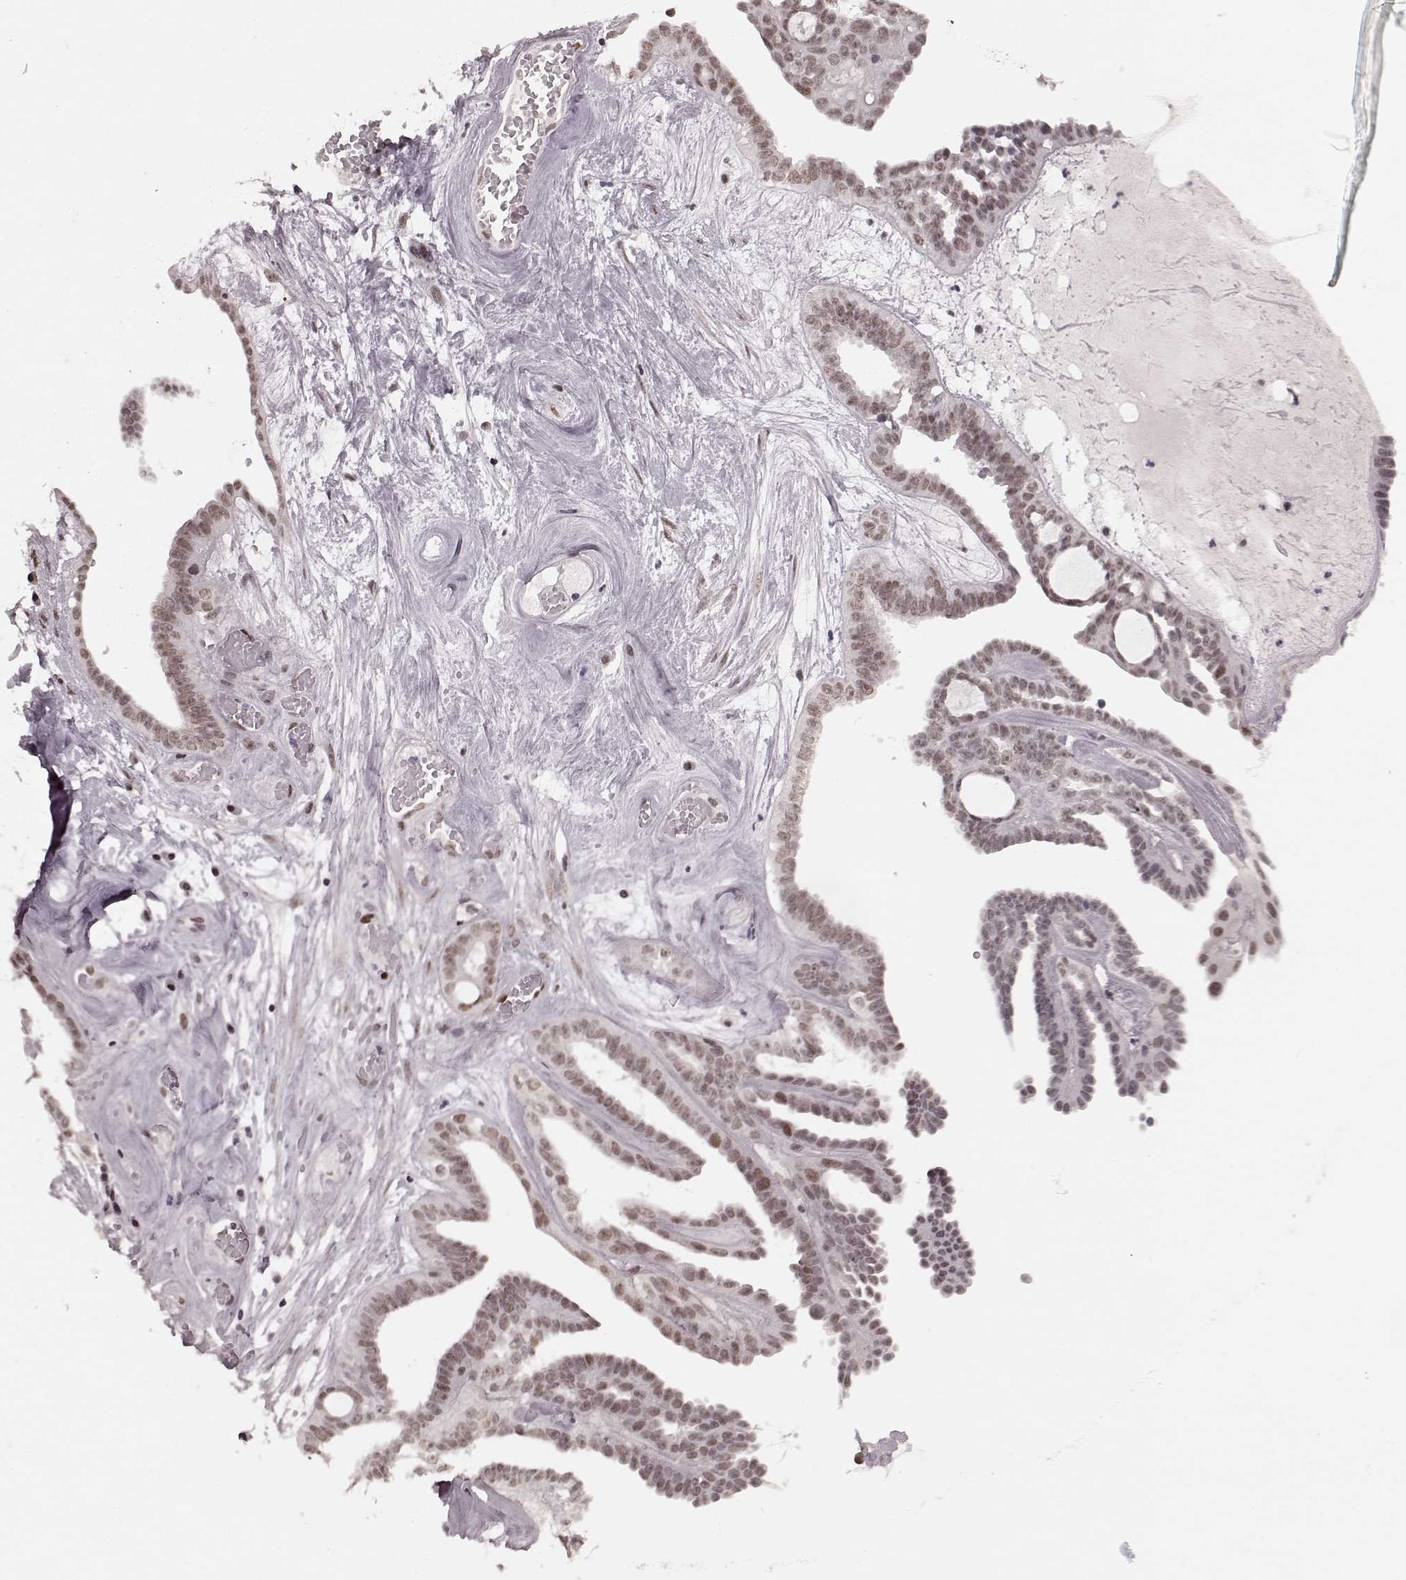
{"staining": {"intensity": "moderate", "quantity": ">75%", "location": "nuclear"}, "tissue": "ovarian cancer", "cell_type": "Tumor cells", "image_type": "cancer", "snomed": [{"axis": "morphology", "description": "Cystadenocarcinoma, serous, NOS"}, {"axis": "topography", "description": "Ovary"}], "caption": "Human ovarian cancer (serous cystadenocarcinoma) stained for a protein (brown) demonstrates moderate nuclear positive positivity in approximately >75% of tumor cells.", "gene": "NR2C1", "patient": {"sex": "female", "age": 71}}